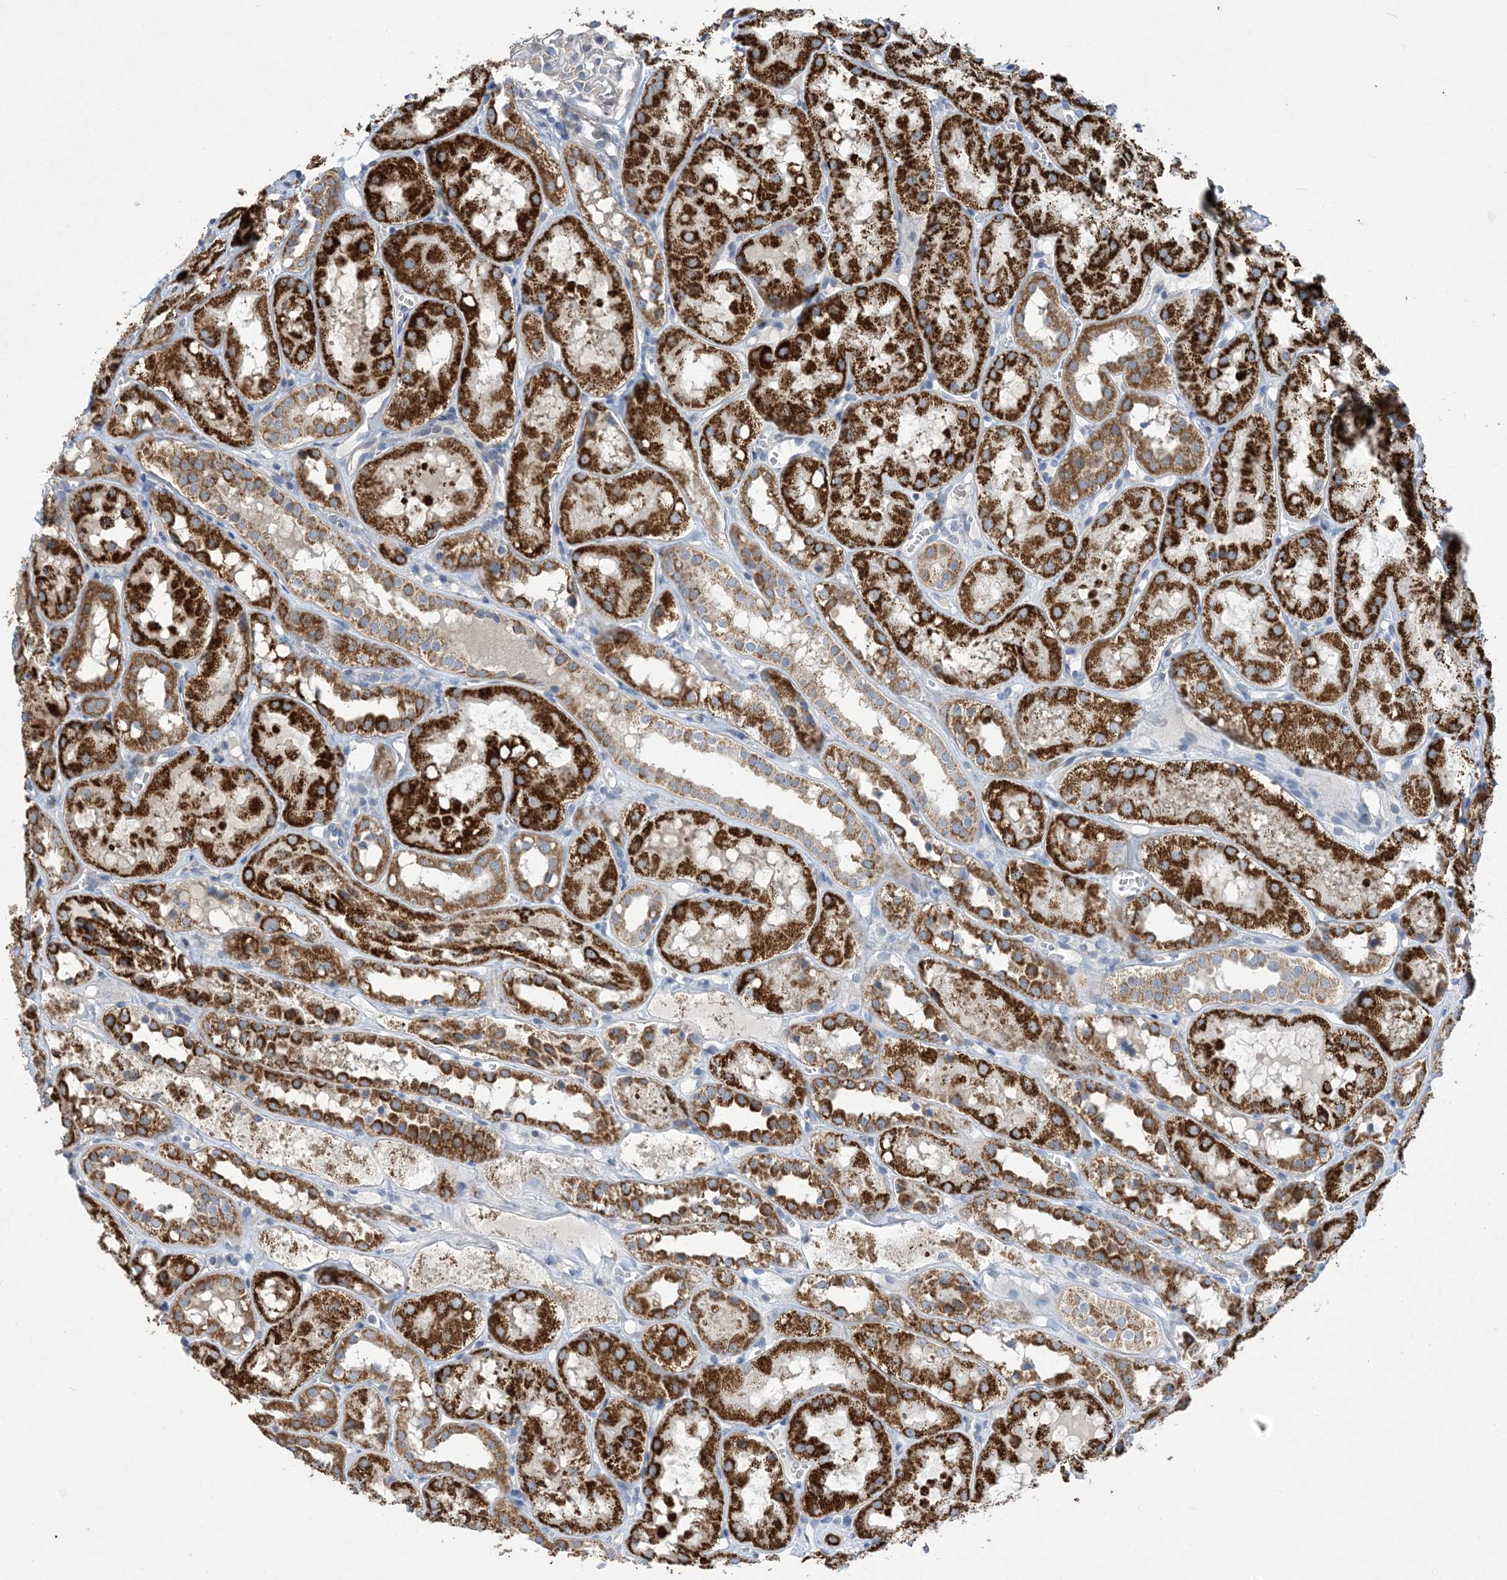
{"staining": {"intensity": "negative", "quantity": "none", "location": "none"}, "tissue": "kidney", "cell_type": "Cells in glomeruli", "image_type": "normal", "snomed": [{"axis": "morphology", "description": "Normal tissue, NOS"}, {"axis": "topography", "description": "Kidney"}], "caption": "IHC micrograph of normal kidney stained for a protein (brown), which shows no staining in cells in glomeruli. (Immunohistochemistry (ihc), brightfield microscopy, high magnification).", "gene": "CLEC16A", "patient": {"sex": "male", "age": 16}}